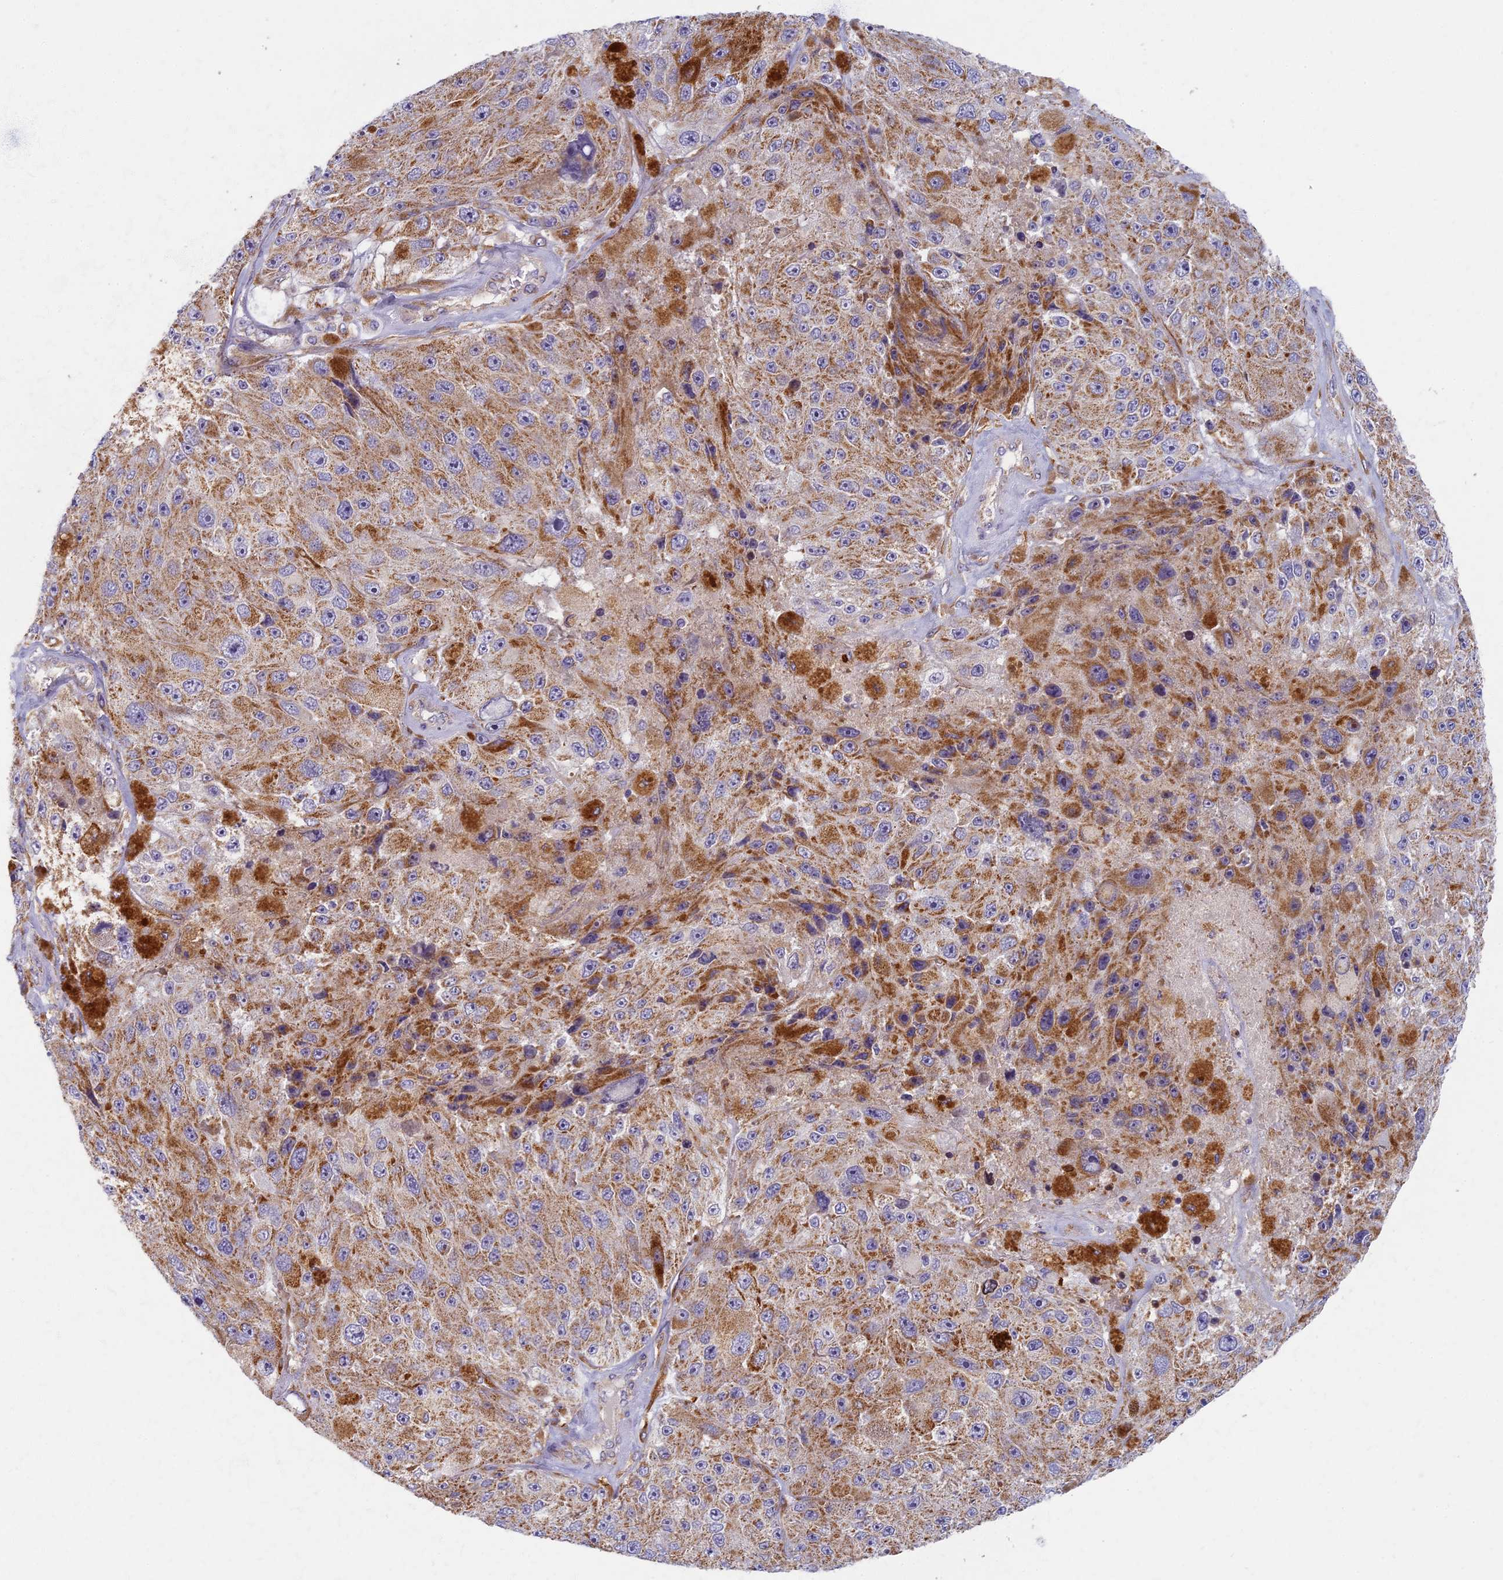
{"staining": {"intensity": "moderate", "quantity": ">75%", "location": "cytoplasmic/membranous"}, "tissue": "melanoma", "cell_type": "Tumor cells", "image_type": "cancer", "snomed": [{"axis": "morphology", "description": "Malignant melanoma, Metastatic site"}, {"axis": "topography", "description": "Lymph node"}], "caption": "A brown stain shows moderate cytoplasmic/membranous positivity of a protein in human malignant melanoma (metastatic site) tumor cells. The protein is stained brown, and the nuclei are stained in blue (DAB (3,3'-diaminobenzidine) IHC with brightfield microscopy, high magnification).", "gene": "MRPS25", "patient": {"sex": "male", "age": 62}}